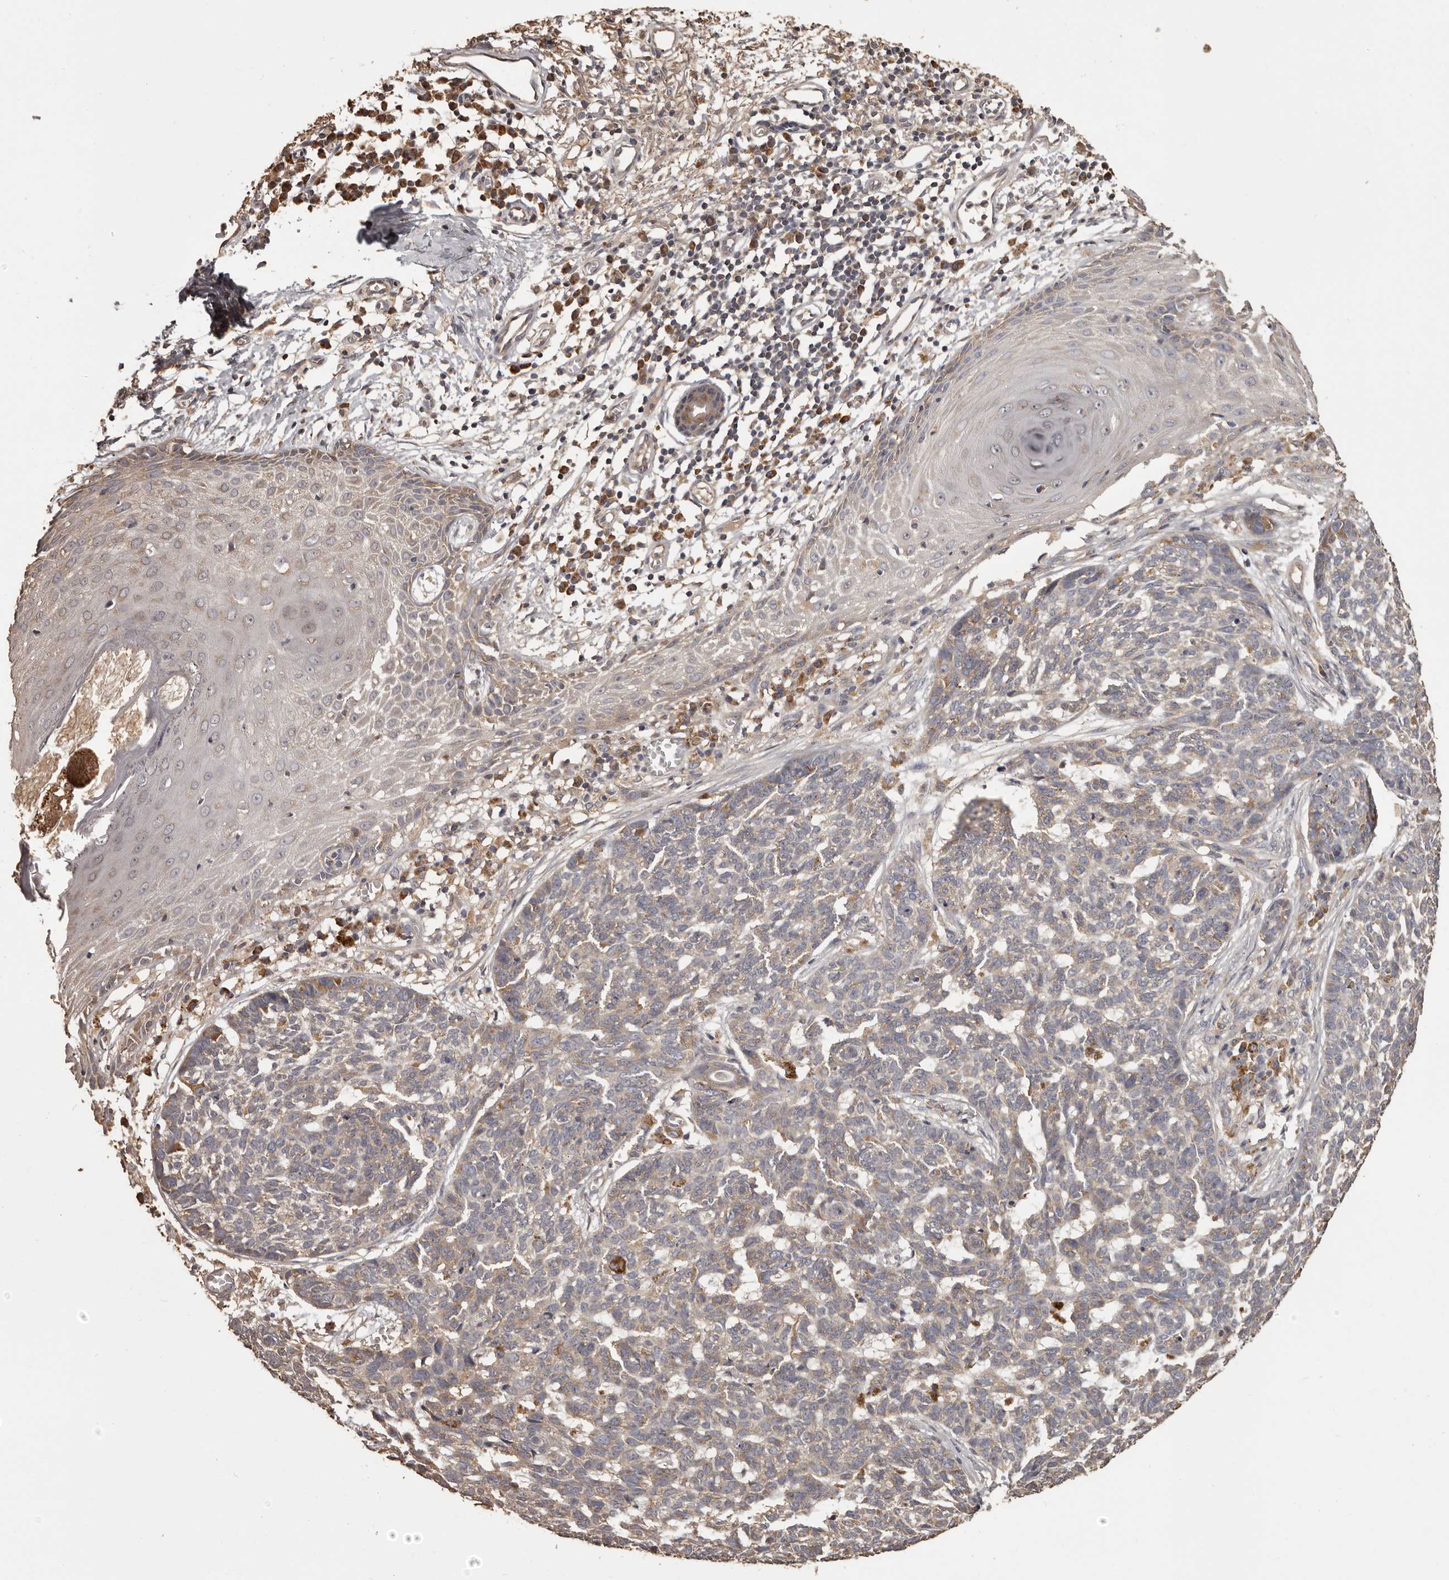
{"staining": {"intensity": "weak", "quantity": "<25%", "location": "cytoplasmic/membranous"}, "tissue": "skin cancer", "cell_type": "Tumor cells", "image_type": "cancer", "snomed": [{"axis": "morphology", "description": "Basal cell carcinoma"}, {"axis": "topography", "description": "Skin"}], "caption": "There is no significant positivity in tumor cells of skin basal cell carcinoma. (Immunohistochemistry (ihc), brightfield microscopy, high magnification).", "gene": "MGAT5", "patient": {"sex": "male", "age": 85}}